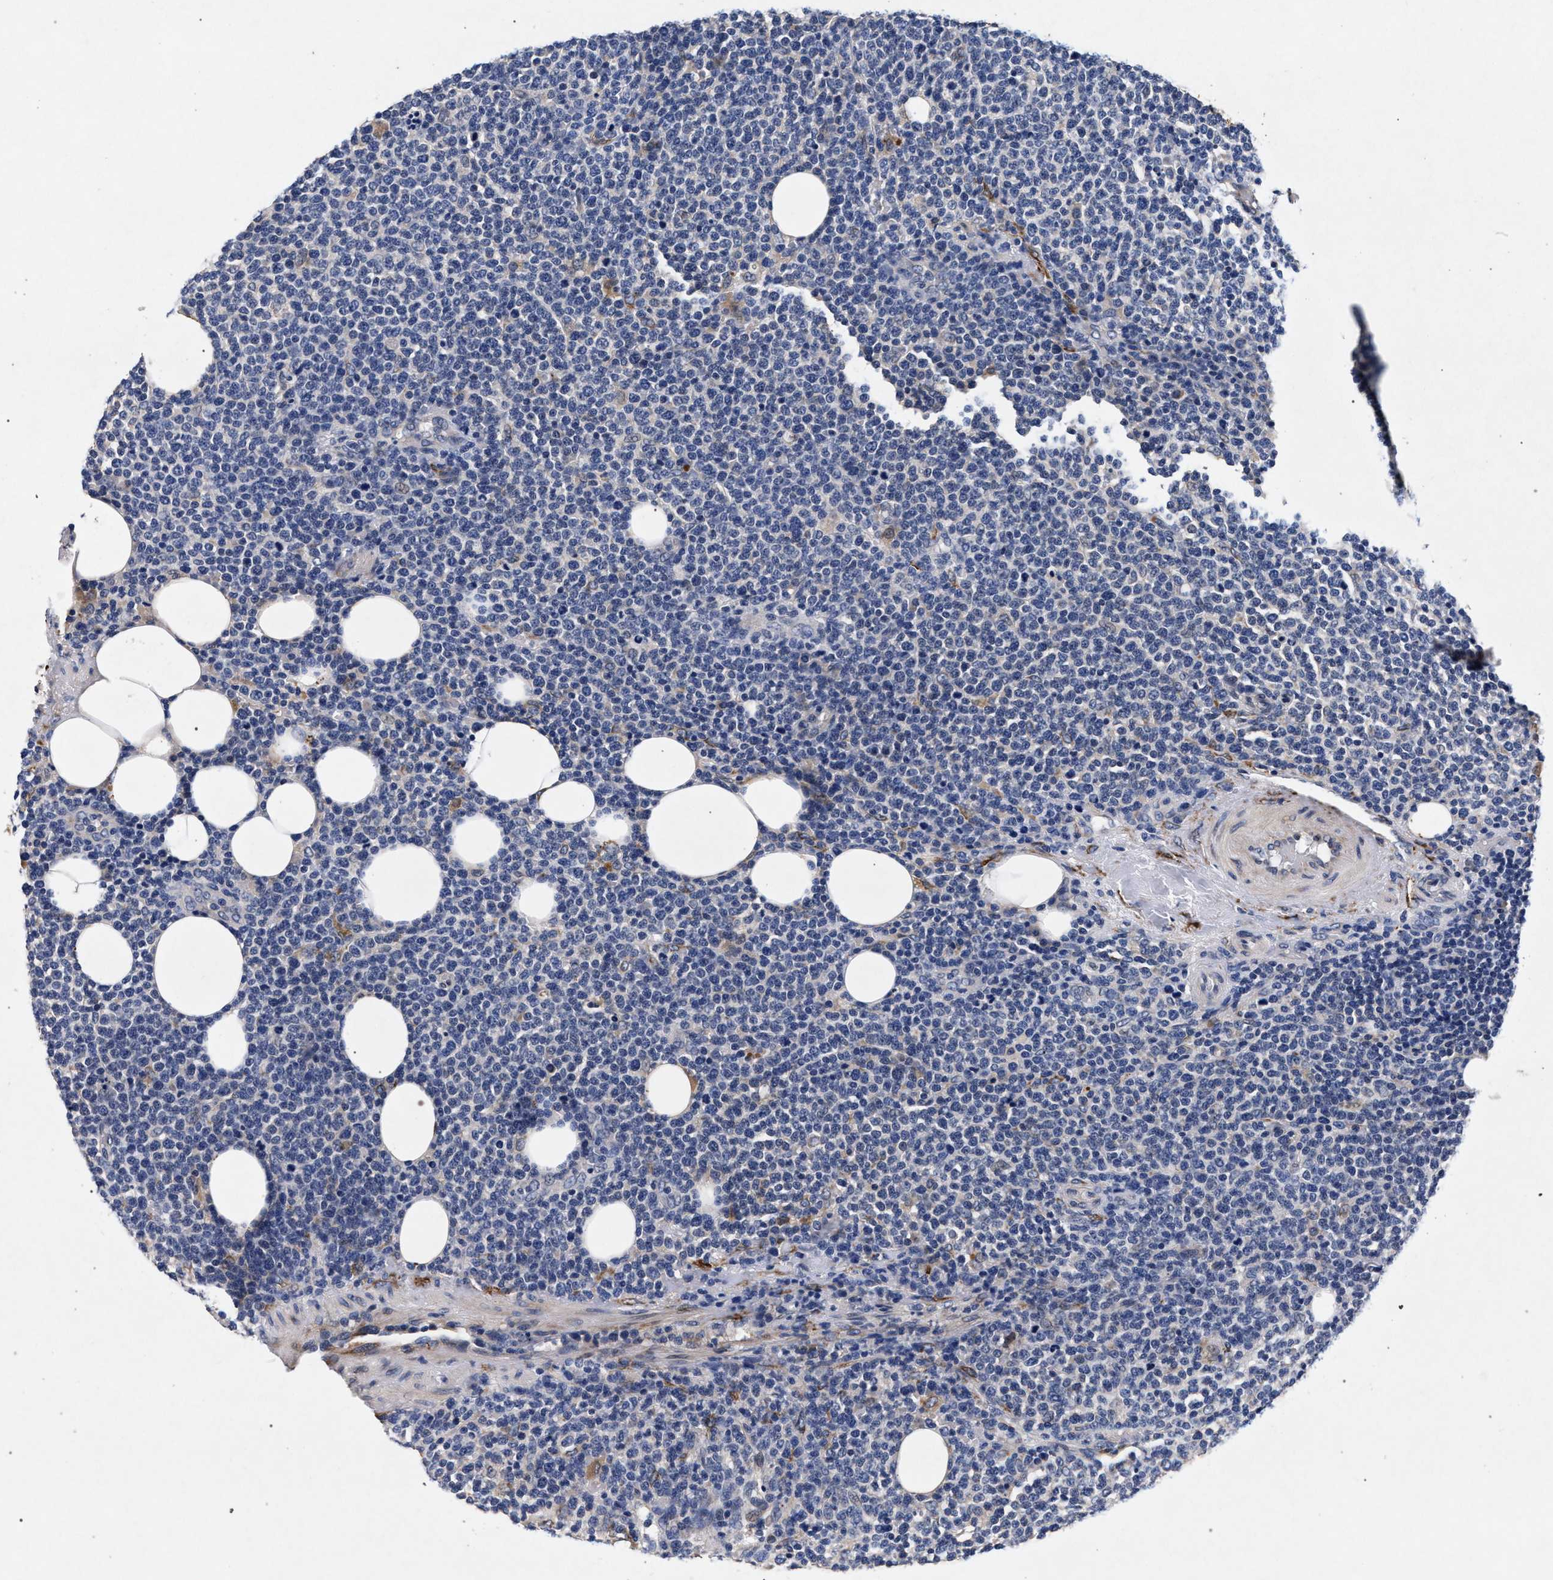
{"staining": {"intensity": "negative", "quantity": "none", "location": "none"}, "tissue": "lymphoma", "cell_type": "Tumor cells", "image_type": "cancer", "snomed": [{"axis": "morphology", "description": "Malignant lymphoma, non-Hodgkin's type, High grade"}, {"axis": "topography", "description": "Lymph node"}], "caption": "A high-resolution image shows IHC staining of lymphoma, which shows no significant positivity in tumor cells.", "gene": "NEK7", "patient": {"sex": "male", "age": 61}}